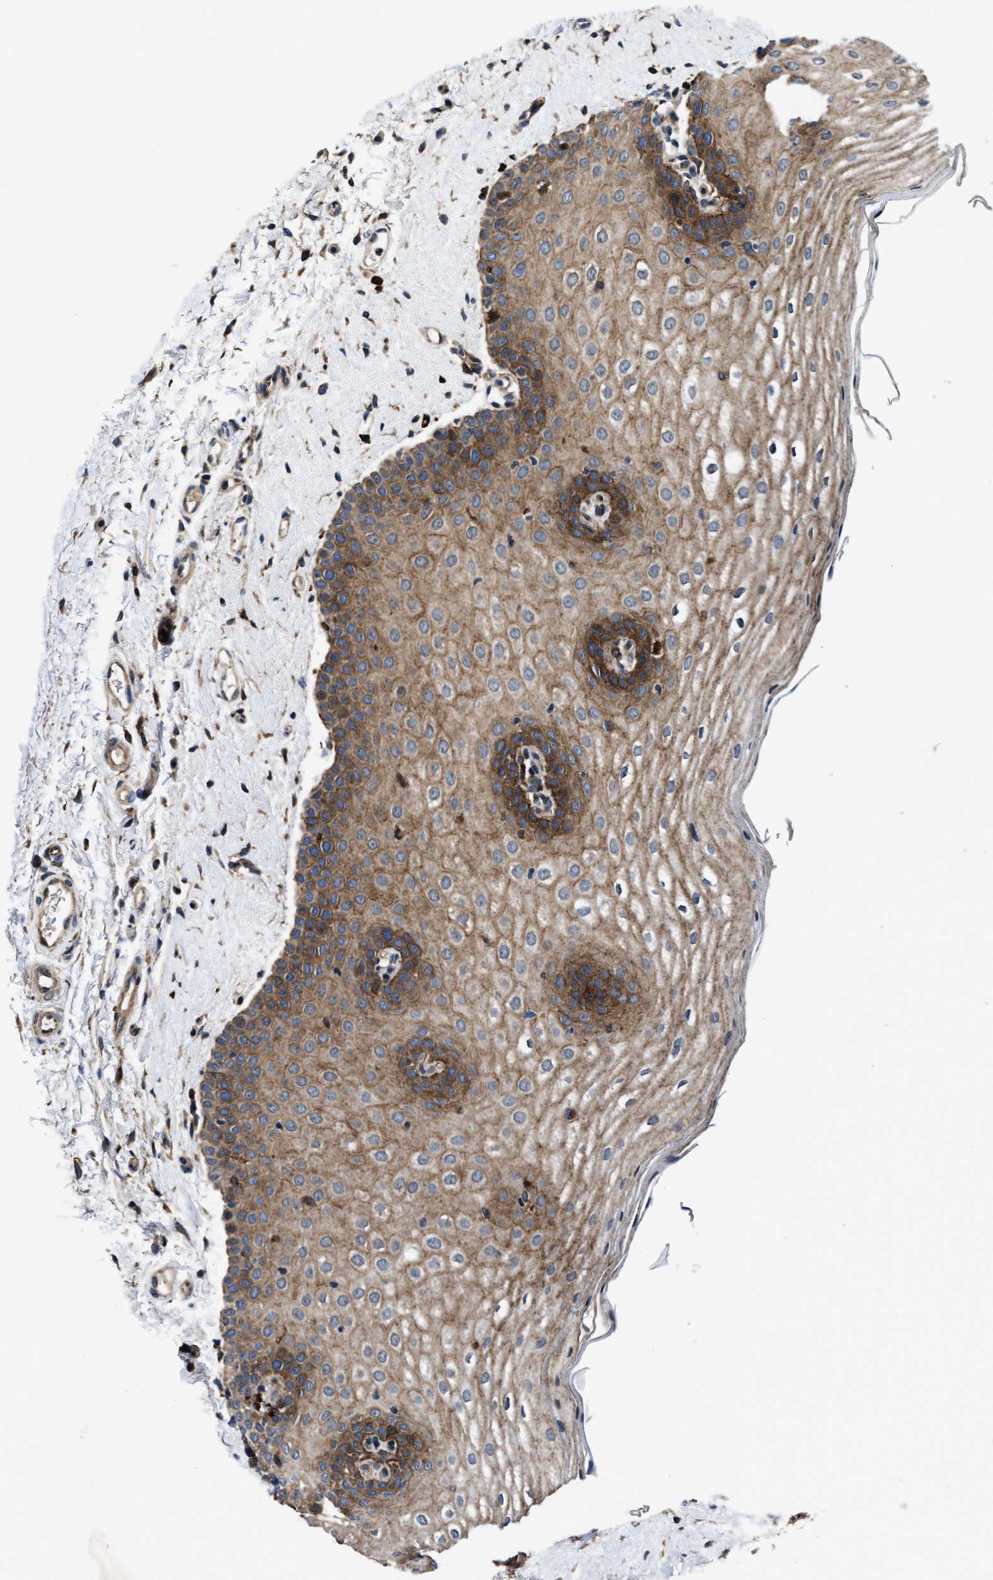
{"staining": {"intensity": "strong", "quantity": ">75%", "location": "cytoplasmic/membranous"}, "tissue": "oral mucosa", "cell_type": "Squamous epithelial cells", "image_type": "normal", "snomed": [{"axis": "morphology", "description": "Normal tissue, NOS"}, {"axis": "topography", "description": "Skin"}, {"axis": "topography", "description": "Oral tissue"}], "caption": "Squamous epithelial cells show high levels of strong cytoplasmic/membranous expression in approximately >75% of cells in benign human oral mucosa. (IHC, brightfield microscopy, high magnification).", "gene": "C2orf66", "patient": {"sex": "male", "age": 84}}